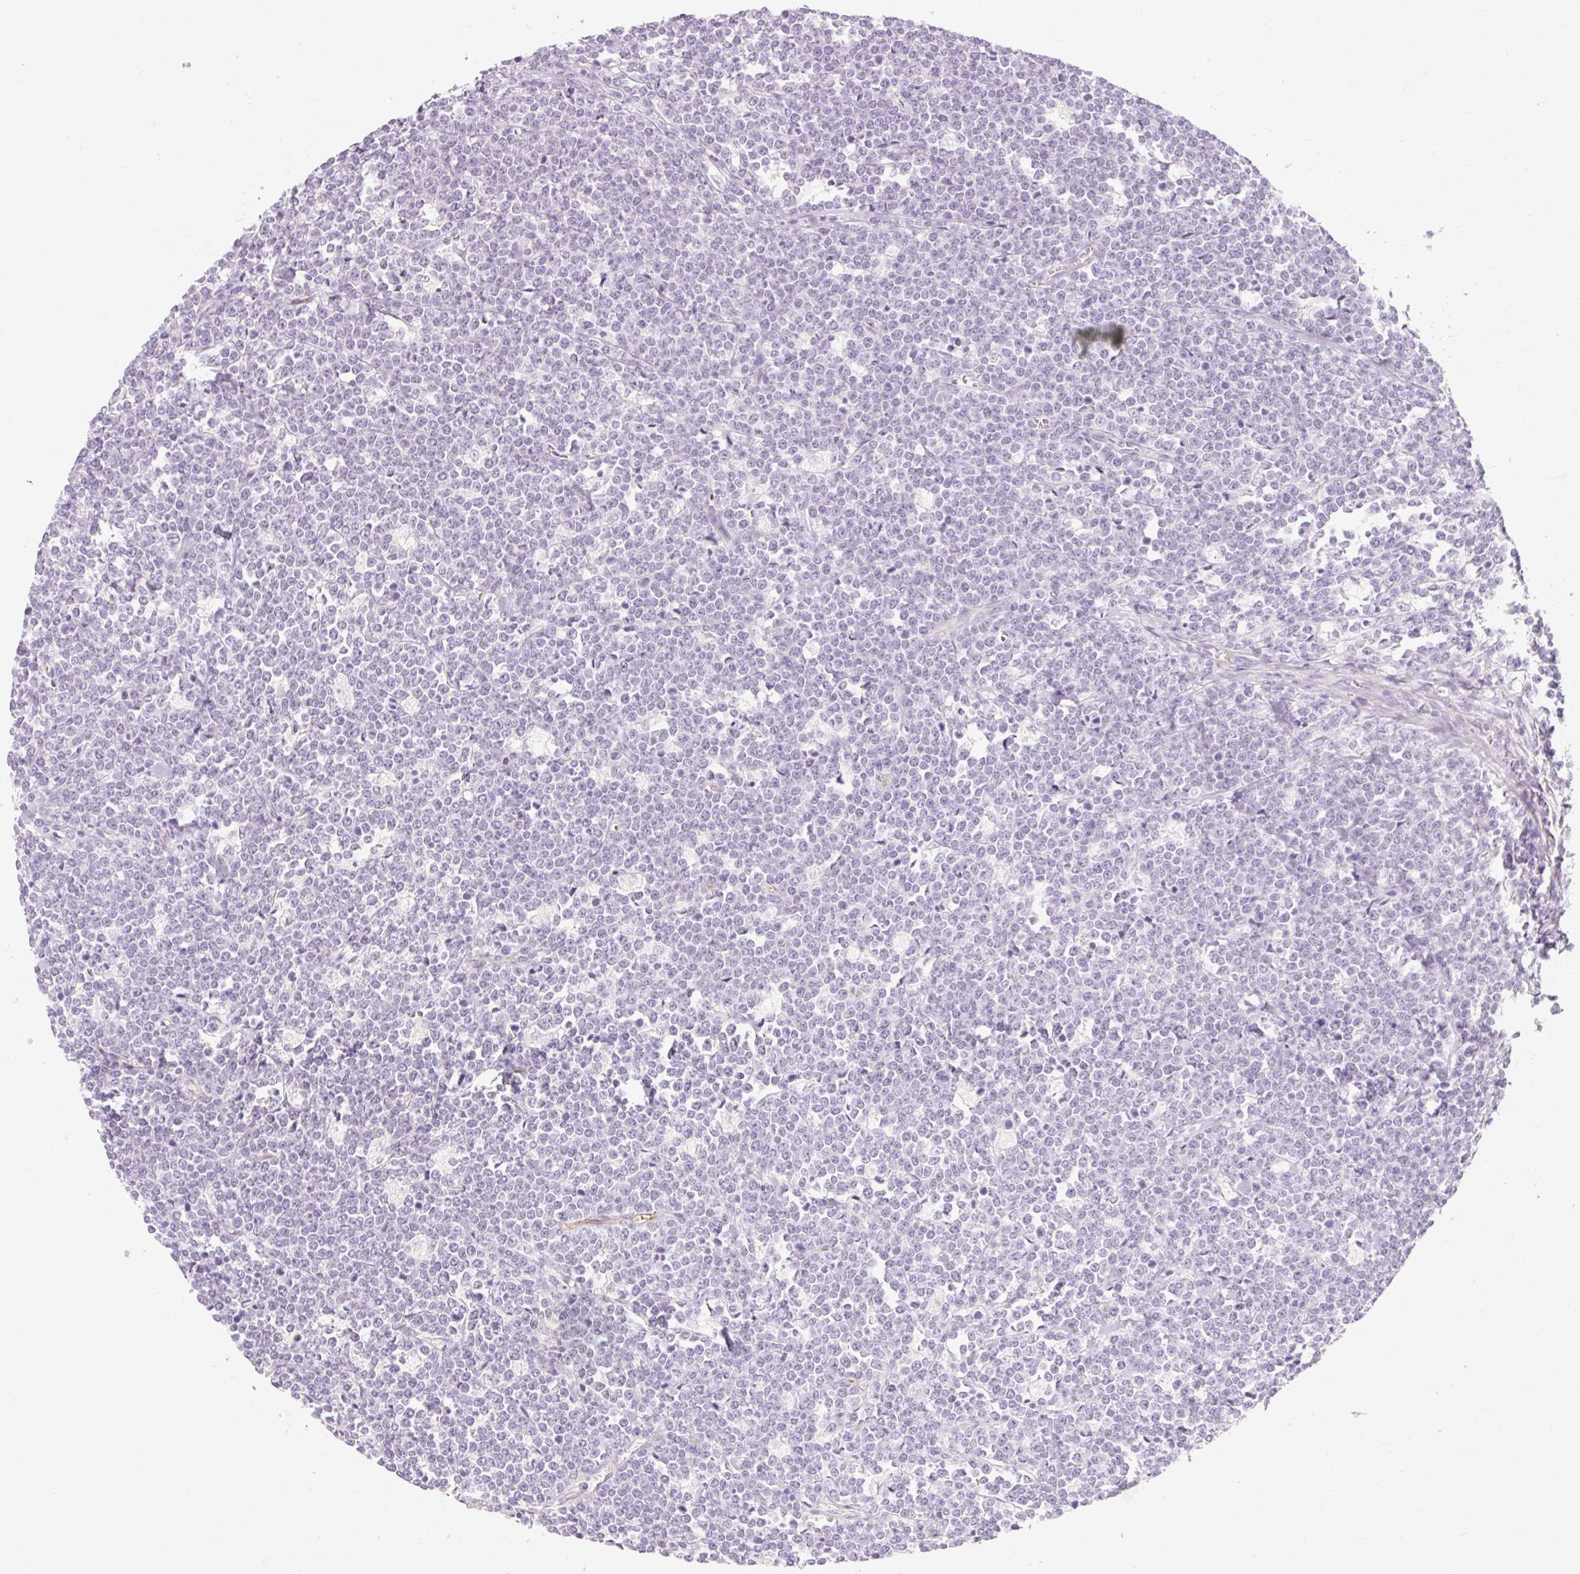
{"staining": {"intensity": "negative", "quantity": "none", "location": "none"}, "tissue": "lymphoma", "cell_type": "Tumor cells", "image_type": "cancer", "snomed": [{"axis": "morphology", "description": "Malignant lymphoma, non-Hodgkin's type, High grade"}, {"axis": "topography", "description": "Small intestine"}], "caption": "Protein analysis of lymphoma displays no significant expression in tumor cells.", "gene": "TAF1L", "patient": {"sex": "male", "age": 8}}